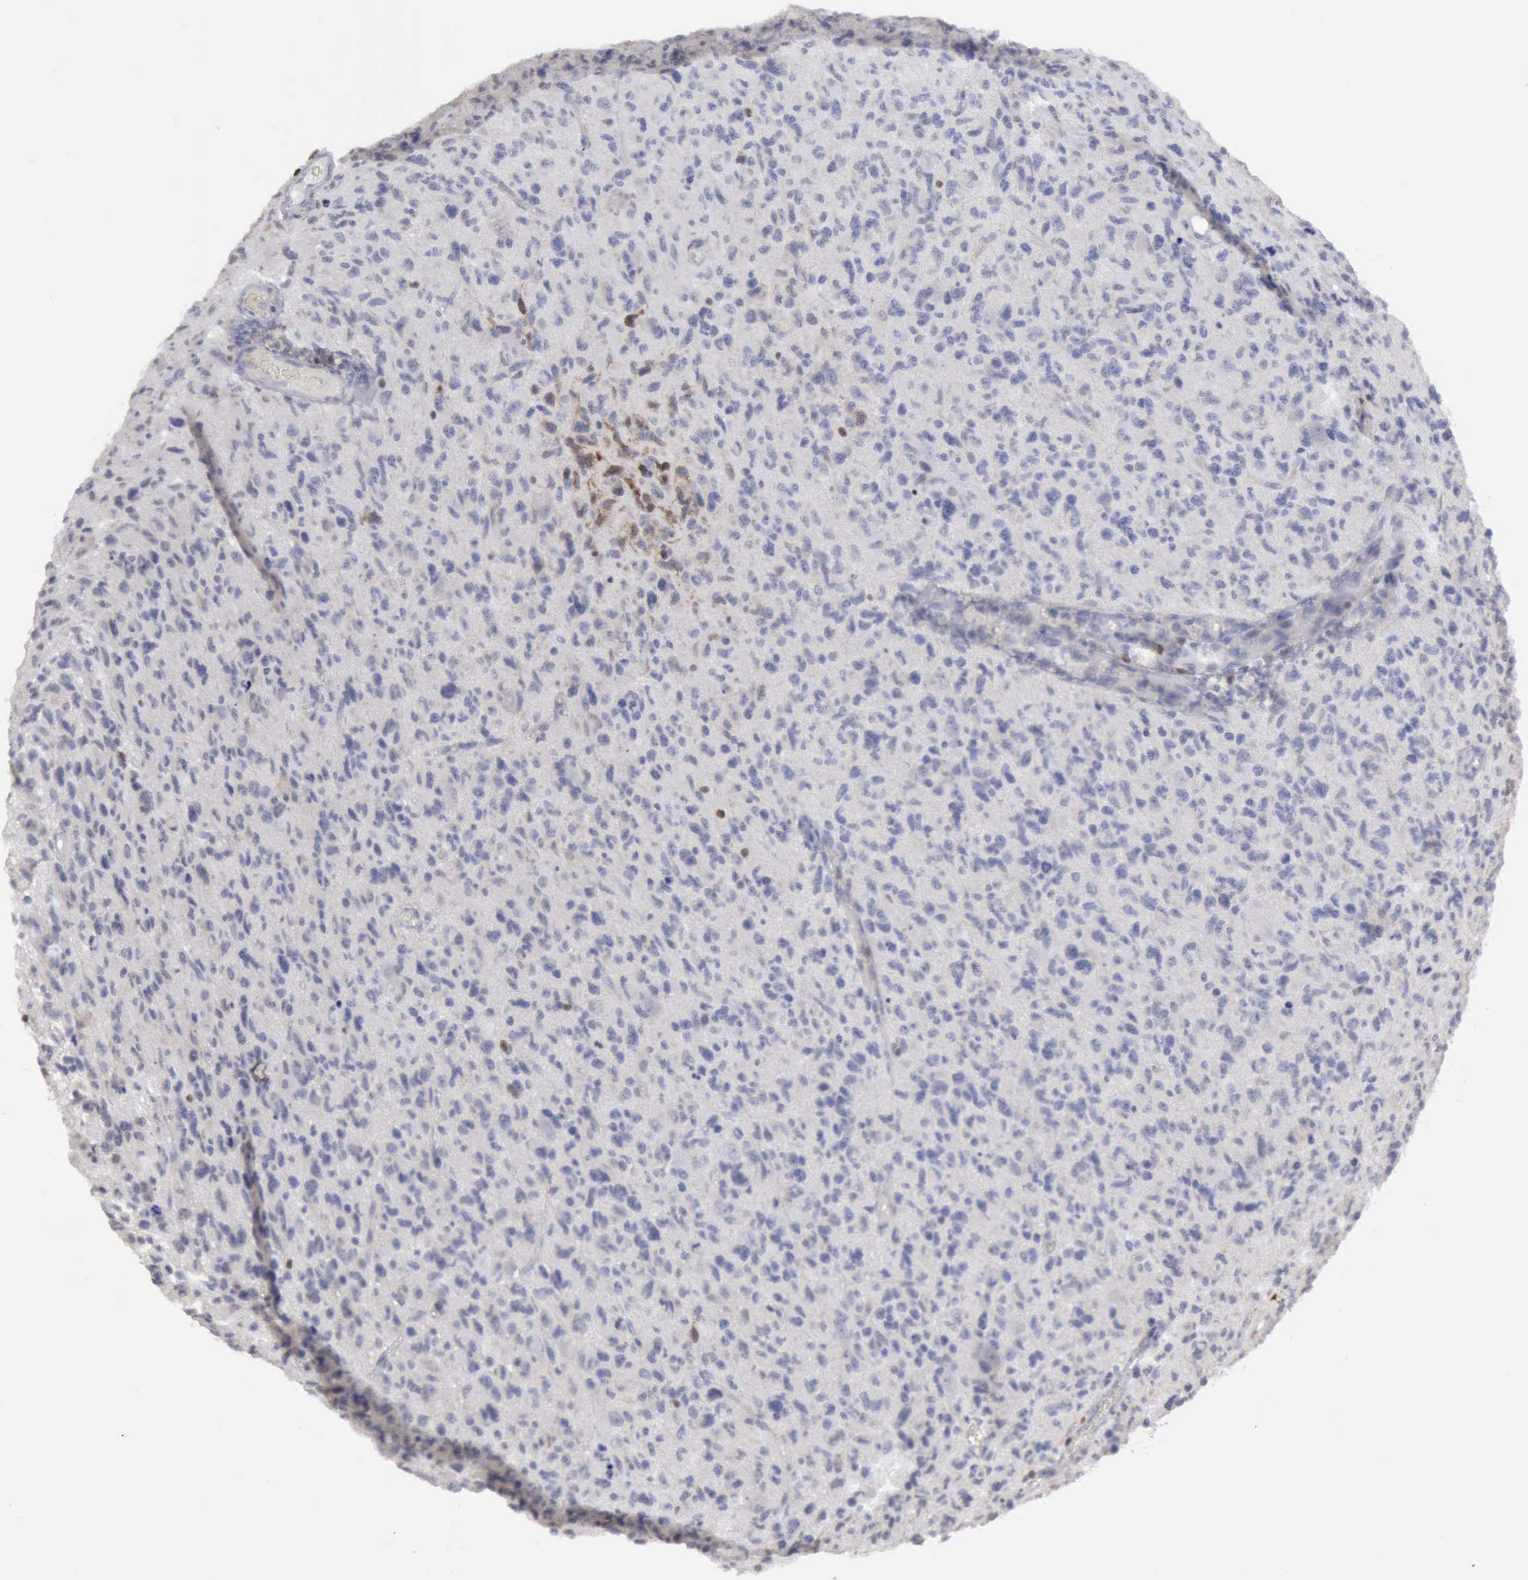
{"staining": {"intensity": "negative", "quantity": "none", "location": "none"}, "tissue": "glioma", "cell_type": "Tumor cells", "image_type": "cancer", "snomed": [{"axis": "morphology", "description": "Glioma, malignant, High grade"}, {"axis": "topography", "description": "Brain"}], "caption": "The micrograph exhibits no significant staining in tumor cells of glioma. Brightfield microscopy of immunohistochemistry (IHC) stained with DAB (brown) and hematoxylin (blue), captured at high magnification.", "gene": "STAT1", "patient": {"sex": "female", "age": 60}}